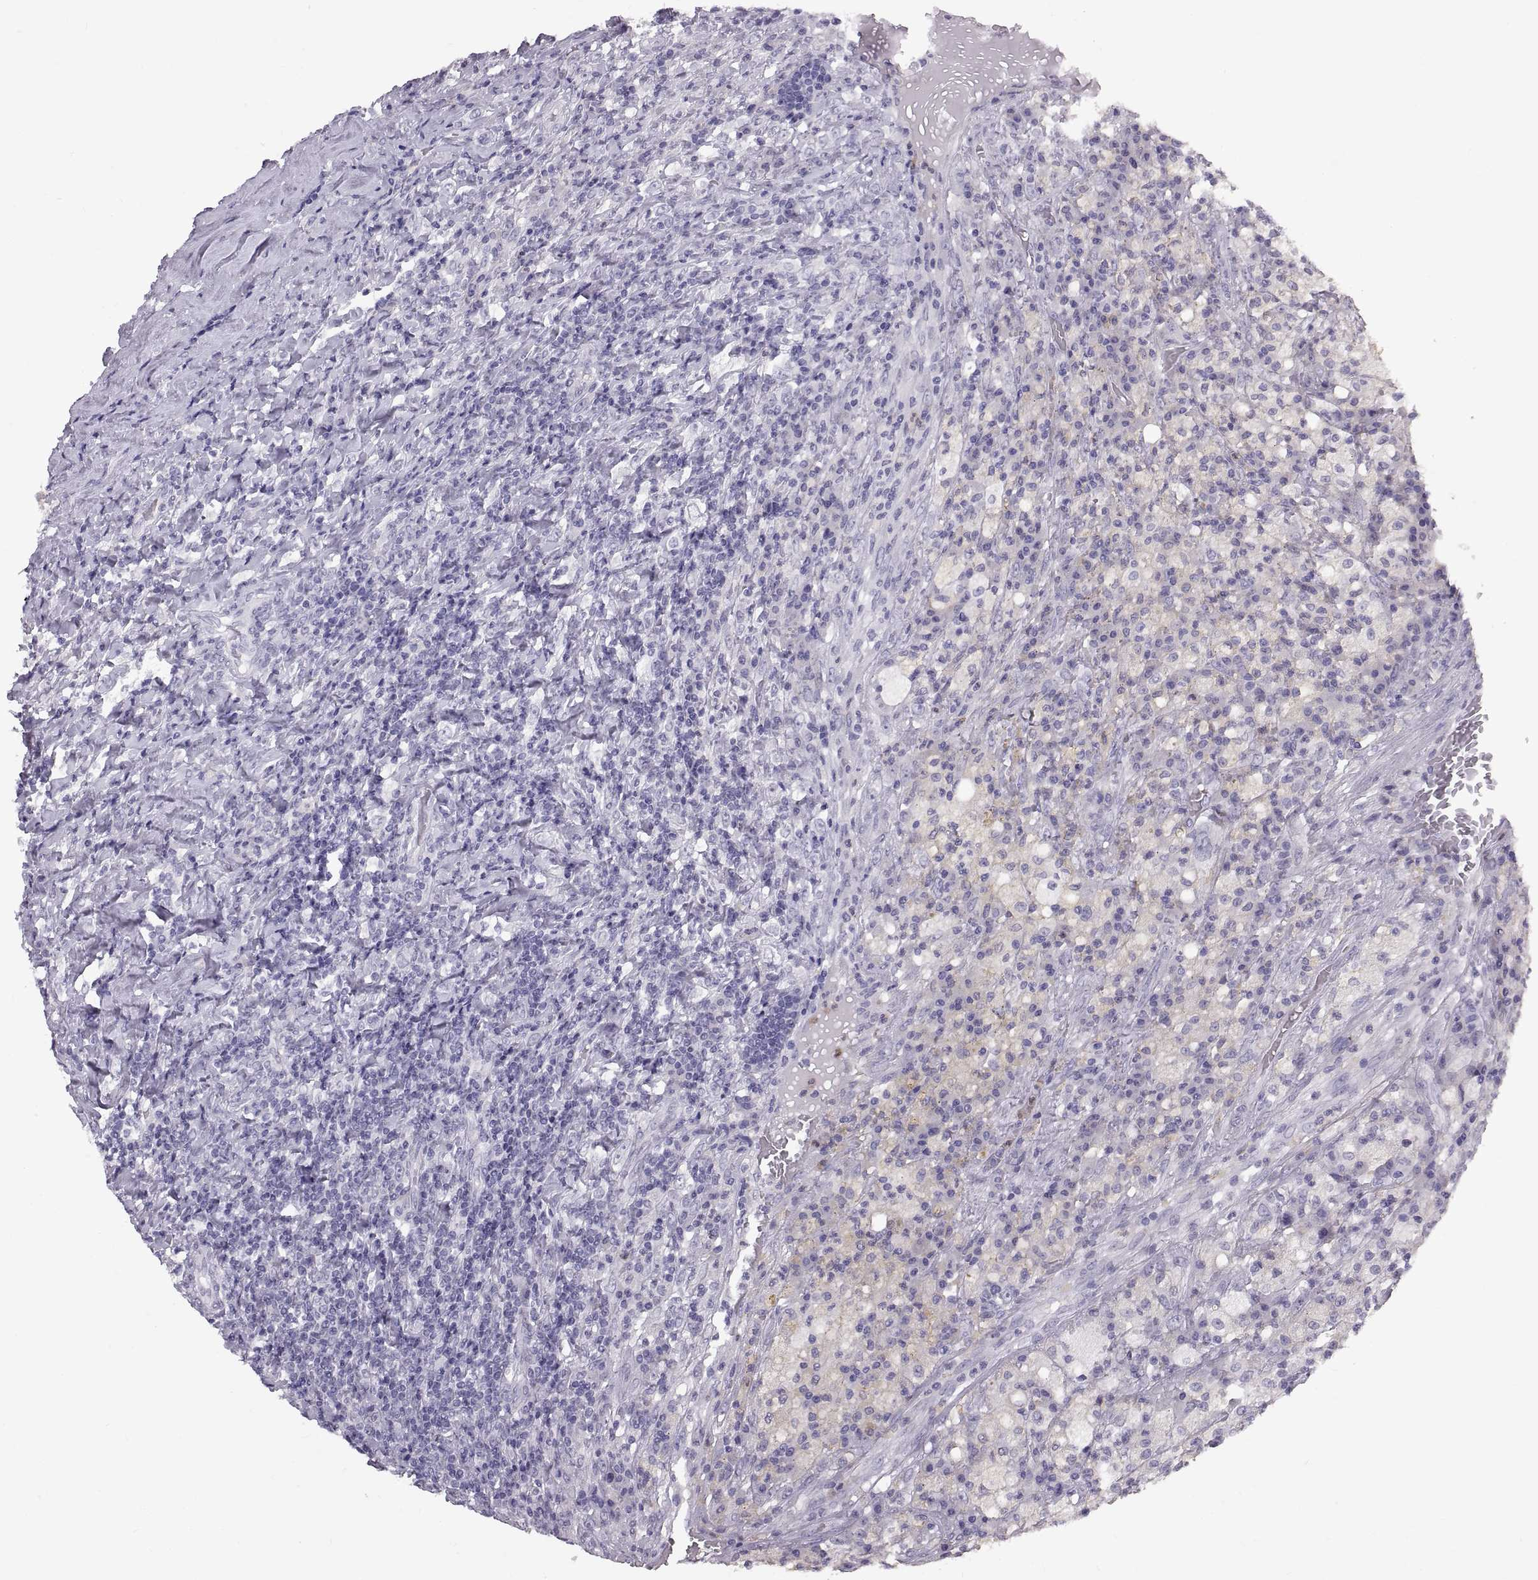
{"staining": {"intensity": "negative", "quantity": "none", "location": "none"}, "tissue": "testis cancer", "cell_type": "Tumor cells", "image_type": "cancer", "snomed": [{"axis": "morphology", "description": "Necrosis, NOS"}, {"axis": "morphology", "description": "Carcinoma, Embryonal, NOS"}, {"axis": "topography", "description": "Testis"}], "caption": "IHC of embryonal carcinoma (testis) reveals no positivity in tumor cells.", "gene": "SPACDR", "patient": {"sex": "male", "age": 19}}